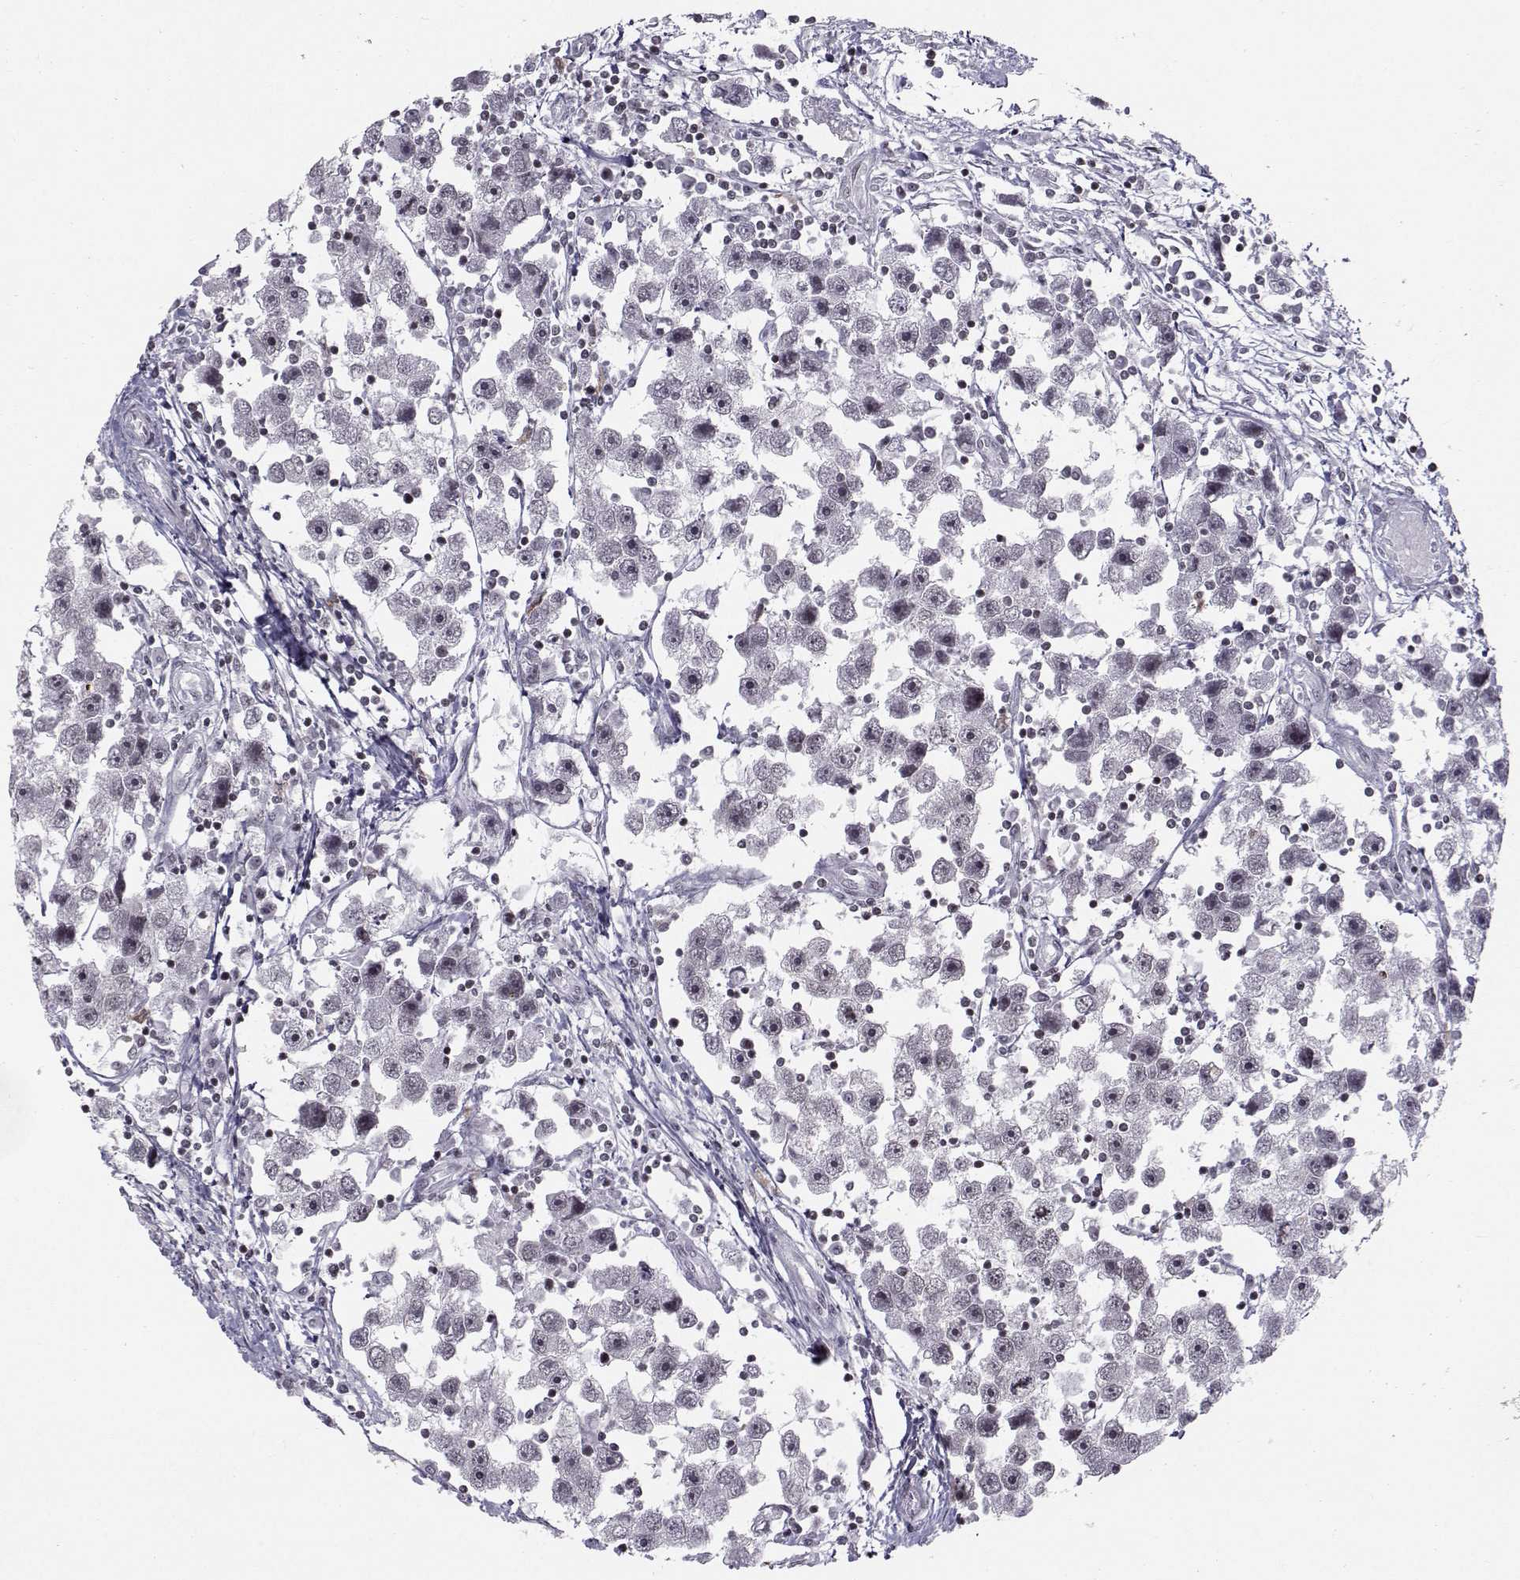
{"staining": {"intensity": "negative", "quantity": "none", "location": "none"}, "tissue": "testis cancer", "cell_type": "Tumor cells", "image_type": "cancer", "snomed": [{"axis": "morphology", "description": "Seminoma, NOS"}, {"axis": "topography", "description": "Testis"}], "caption": "Image shows no protein positivity in tumor cells of seminoma (testis) tissue. The staining is performed using DAB (3,3'-diaminobenzidine) brown chromogen with nuclei counter-stained in using hematoxylin.", "gene": "MARCHF4", "patient": {"sex": "male", "age": 30}}